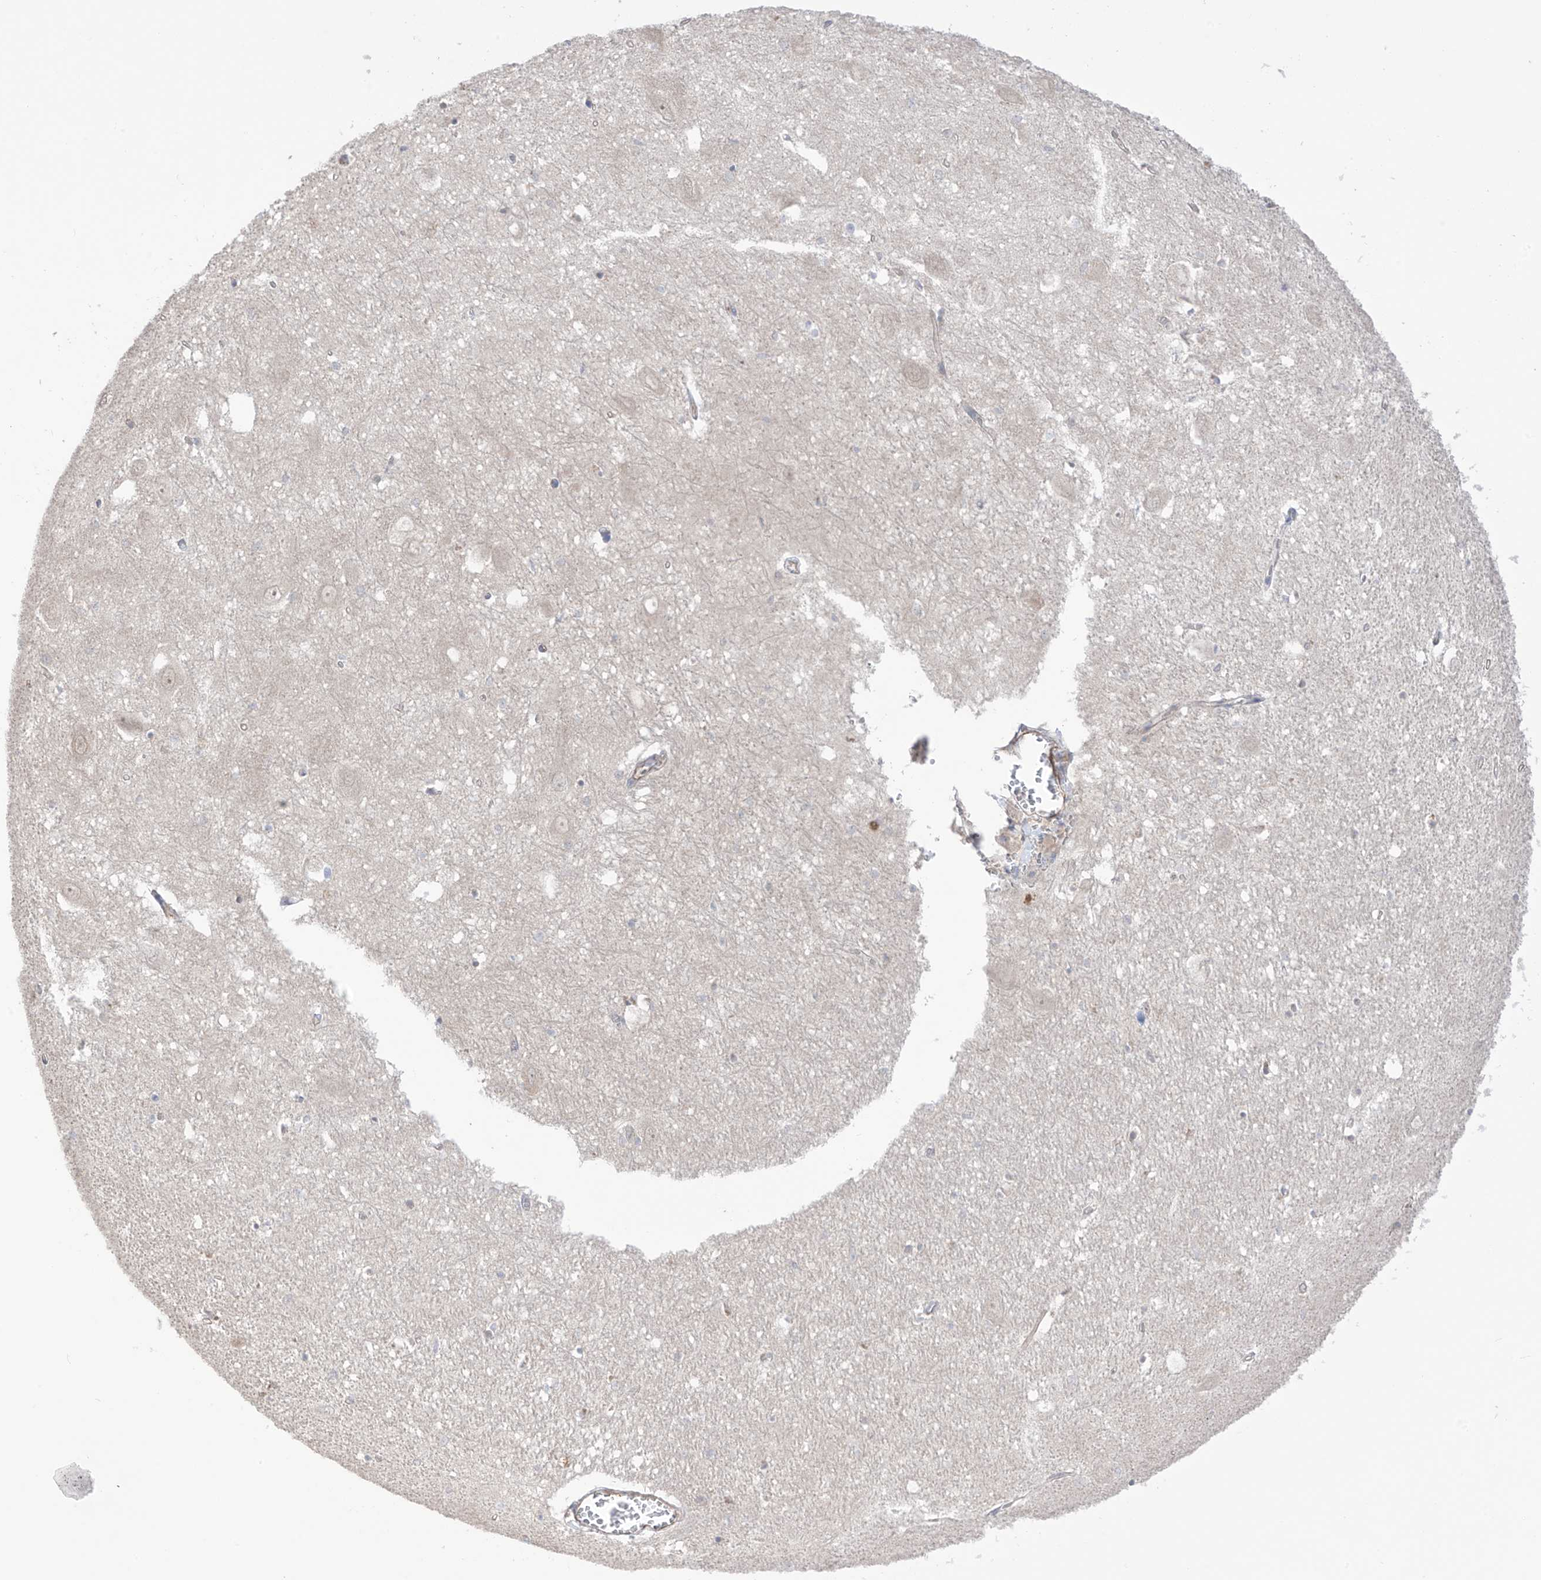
{"staining": {"intensity": "negative", "quantity": "none", "location": "none"}, "tissue": "hippocampus", "cell_type": "Glial cells", "image_type": "normal", "snomed": [{"axis": "morphology", "description": "Normal tissue, NOS"}, {"axis": "topography", "description": "Hippocampus"}], "caption": "The histopathology image reveals no significant staining in glial cells of hippocampus.", "gene": "TRMU", "patient": {"sex": "female", "age": 64}}